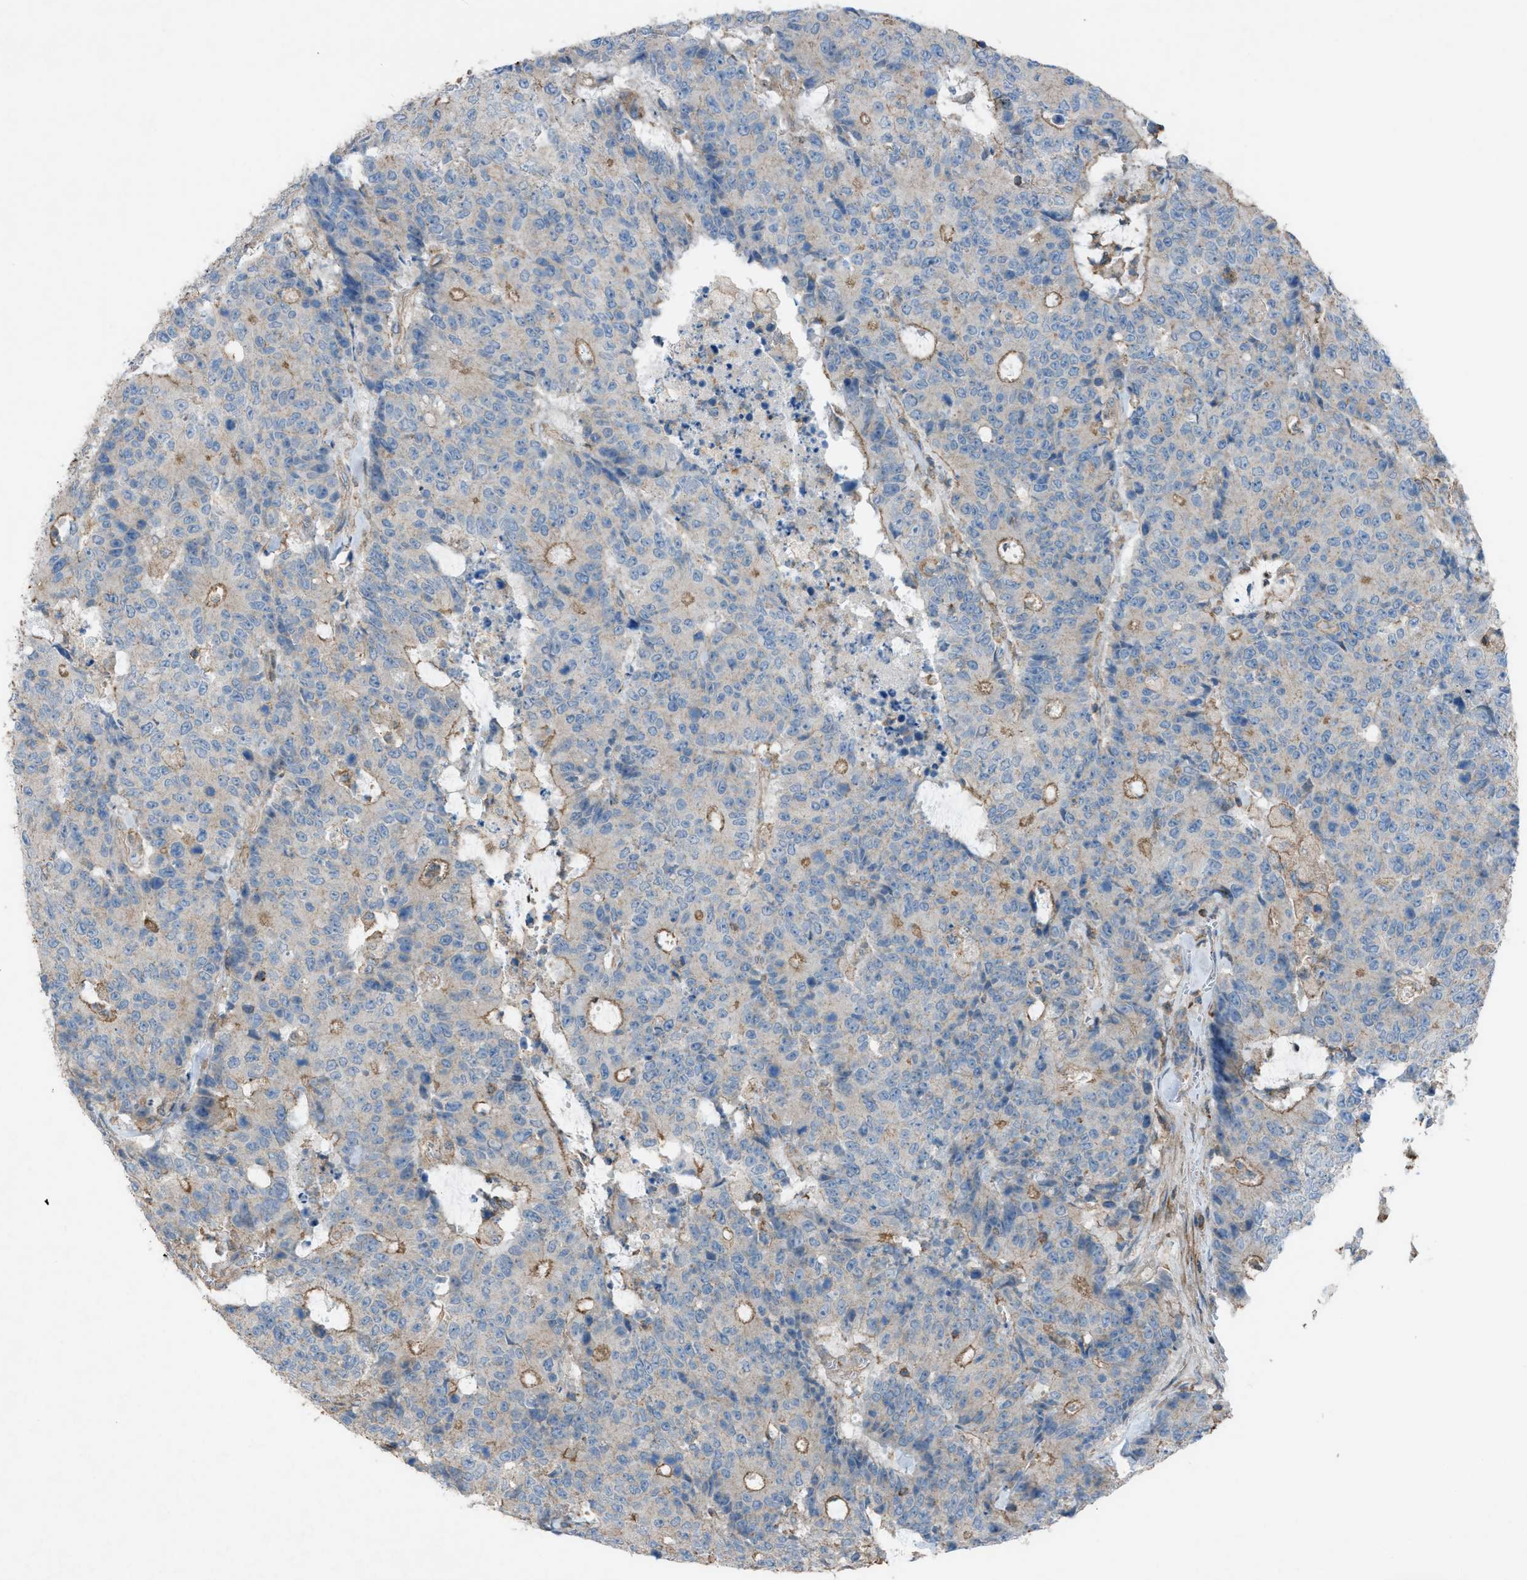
{"staining": {"intensity": "weak", "quantity": "25%-75%", "location": "cytoplasmic/membranous"}, "tissue": "colorectal cancer", "cell_type": "Tumor cells", "image_type": "cancer", "snomed": [{"axis": "morphology", "description": "Adenocarcinoma, NOS"}, {"axis": "topography", "description": "Colon"}], "caption": "IHC staining of colorectal cancer, which reveals low levels of weak cytoplasmic/membranous expression in about 25%-75% of tumor cells indicating weak cytoplasmic/membranous protein staining. The staining was performed using DAB (brown) for protein detection and nuclei were counterstained in hematoxylin (blue).", "gene": "NCK2", "patient": {"sex": "female", "age": 86}}